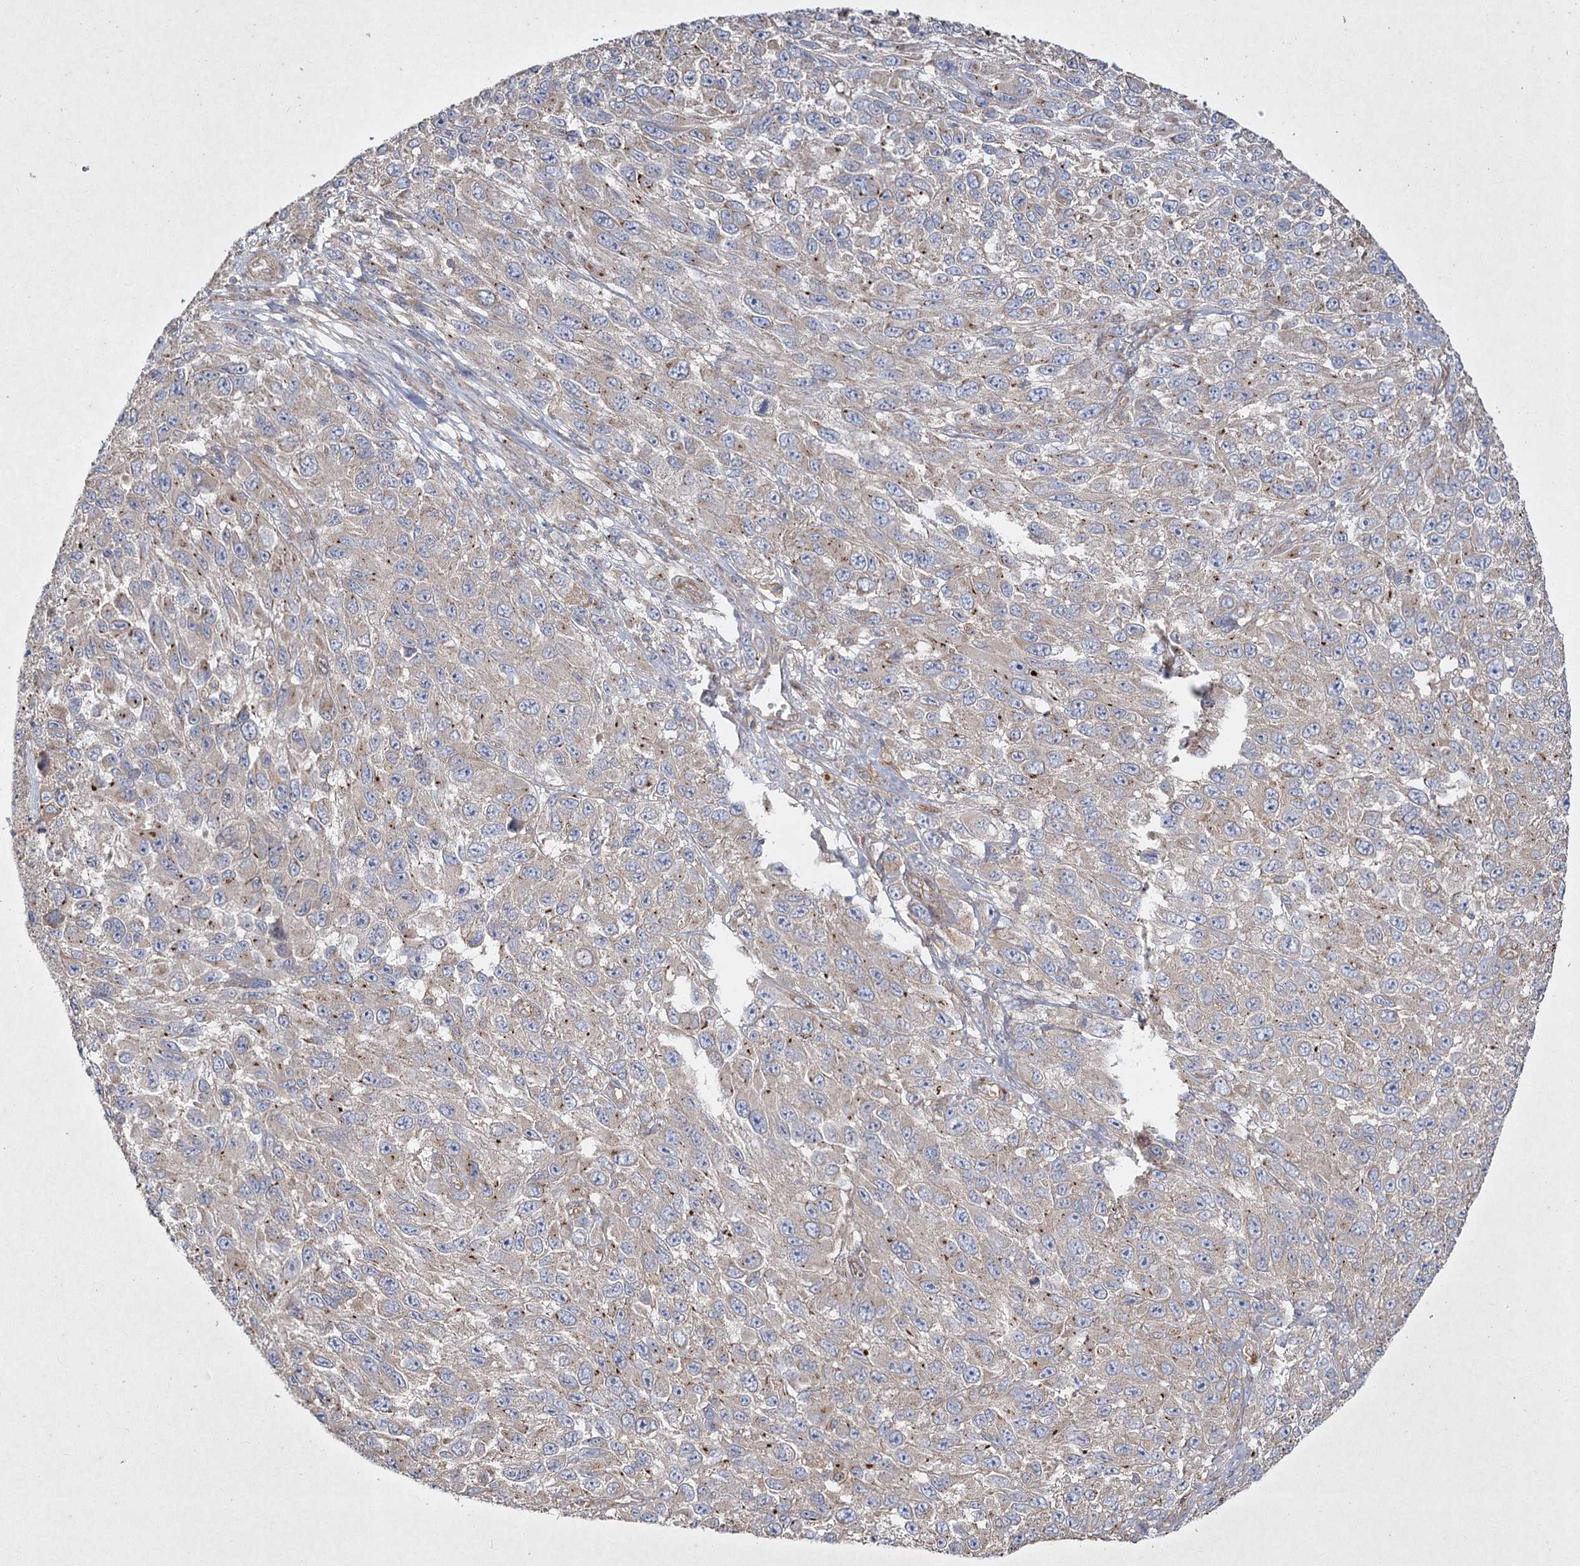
{"staining": {"intensity": "moderate", "quantity": "<25%", "location": "cytoplasmic/membranous"}, "tissue": "melanoma", "cell_type": "Tumor cells", "image_type": "cancer", "snomed": [{"axis": "morphology", "description": "Normal tissue, NOS"}, {"axis": "morphology", "description": "Malignant melanoma, NOS"}, {"axis": "topography", "description": "Skin"}], "caption": "Approximately <25% of tumor cells in melanoma demonstrate moderate cytoplasmic/membranous protein expression as visualized by brown immunohistochemical staining.", "gene": "SH3TC1", "patient": {"sex": "female", "age": 96}}